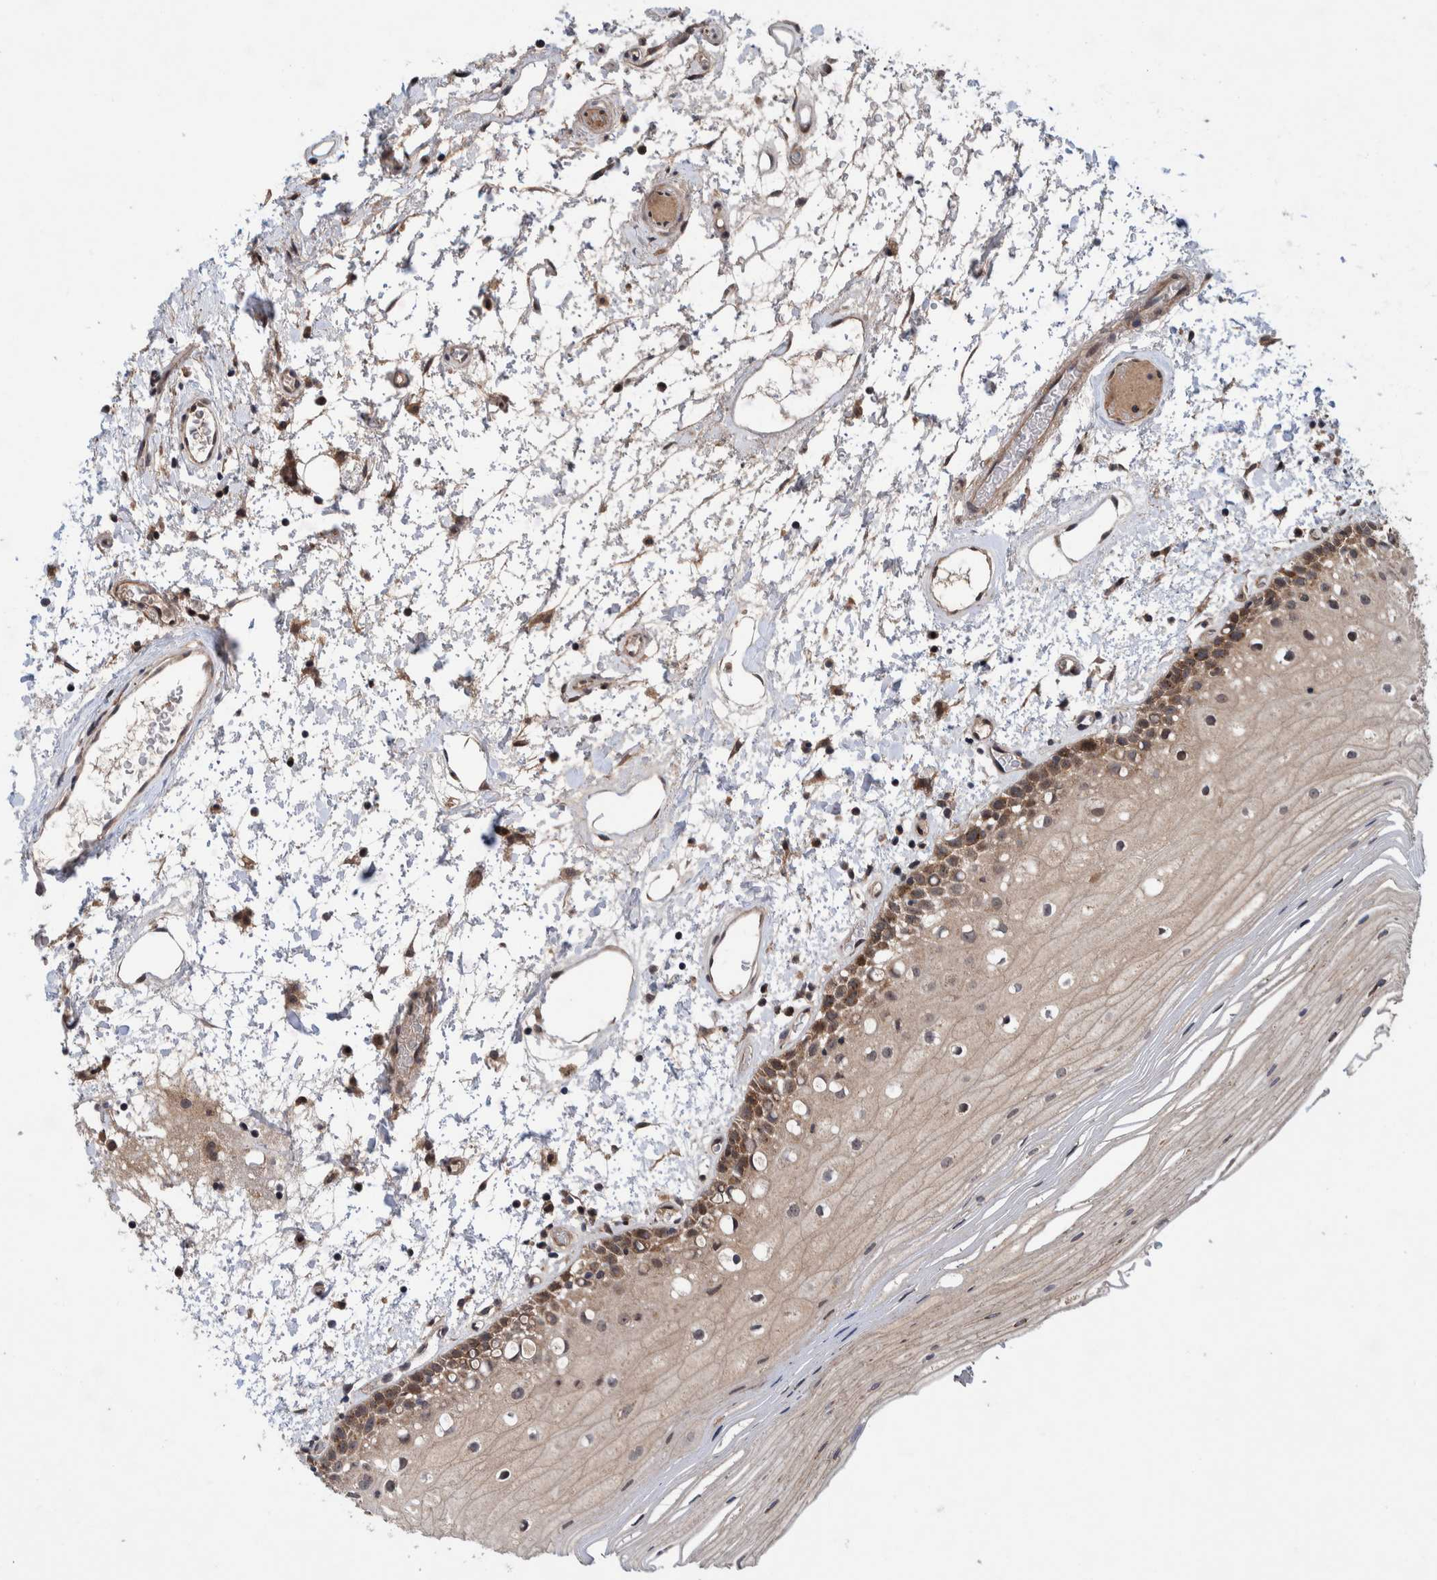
{"staining": {"intensity": "weak", "quantity": ">75%", "location": "cytoplasmic/membranous"}, "tissue": "oral mucosa", "cell_type": "Squamous epithelial cells", "image_type": "normal", "snomed": [{"axis": "morphology", "description": "Normal tissue, NOS"}, {"axis": "topography", "description": "Oral tissue"}], "caption": "IHC (DAB (3,3'-diaminobenzidine)) staining of unremarkable oral mucosa displays weak cytoplasmic/membranous protein expression in about >75% of squamous epithelial cells.", "gene": "PIK3R6", "patient": {"sex": "male", "age": 52}}